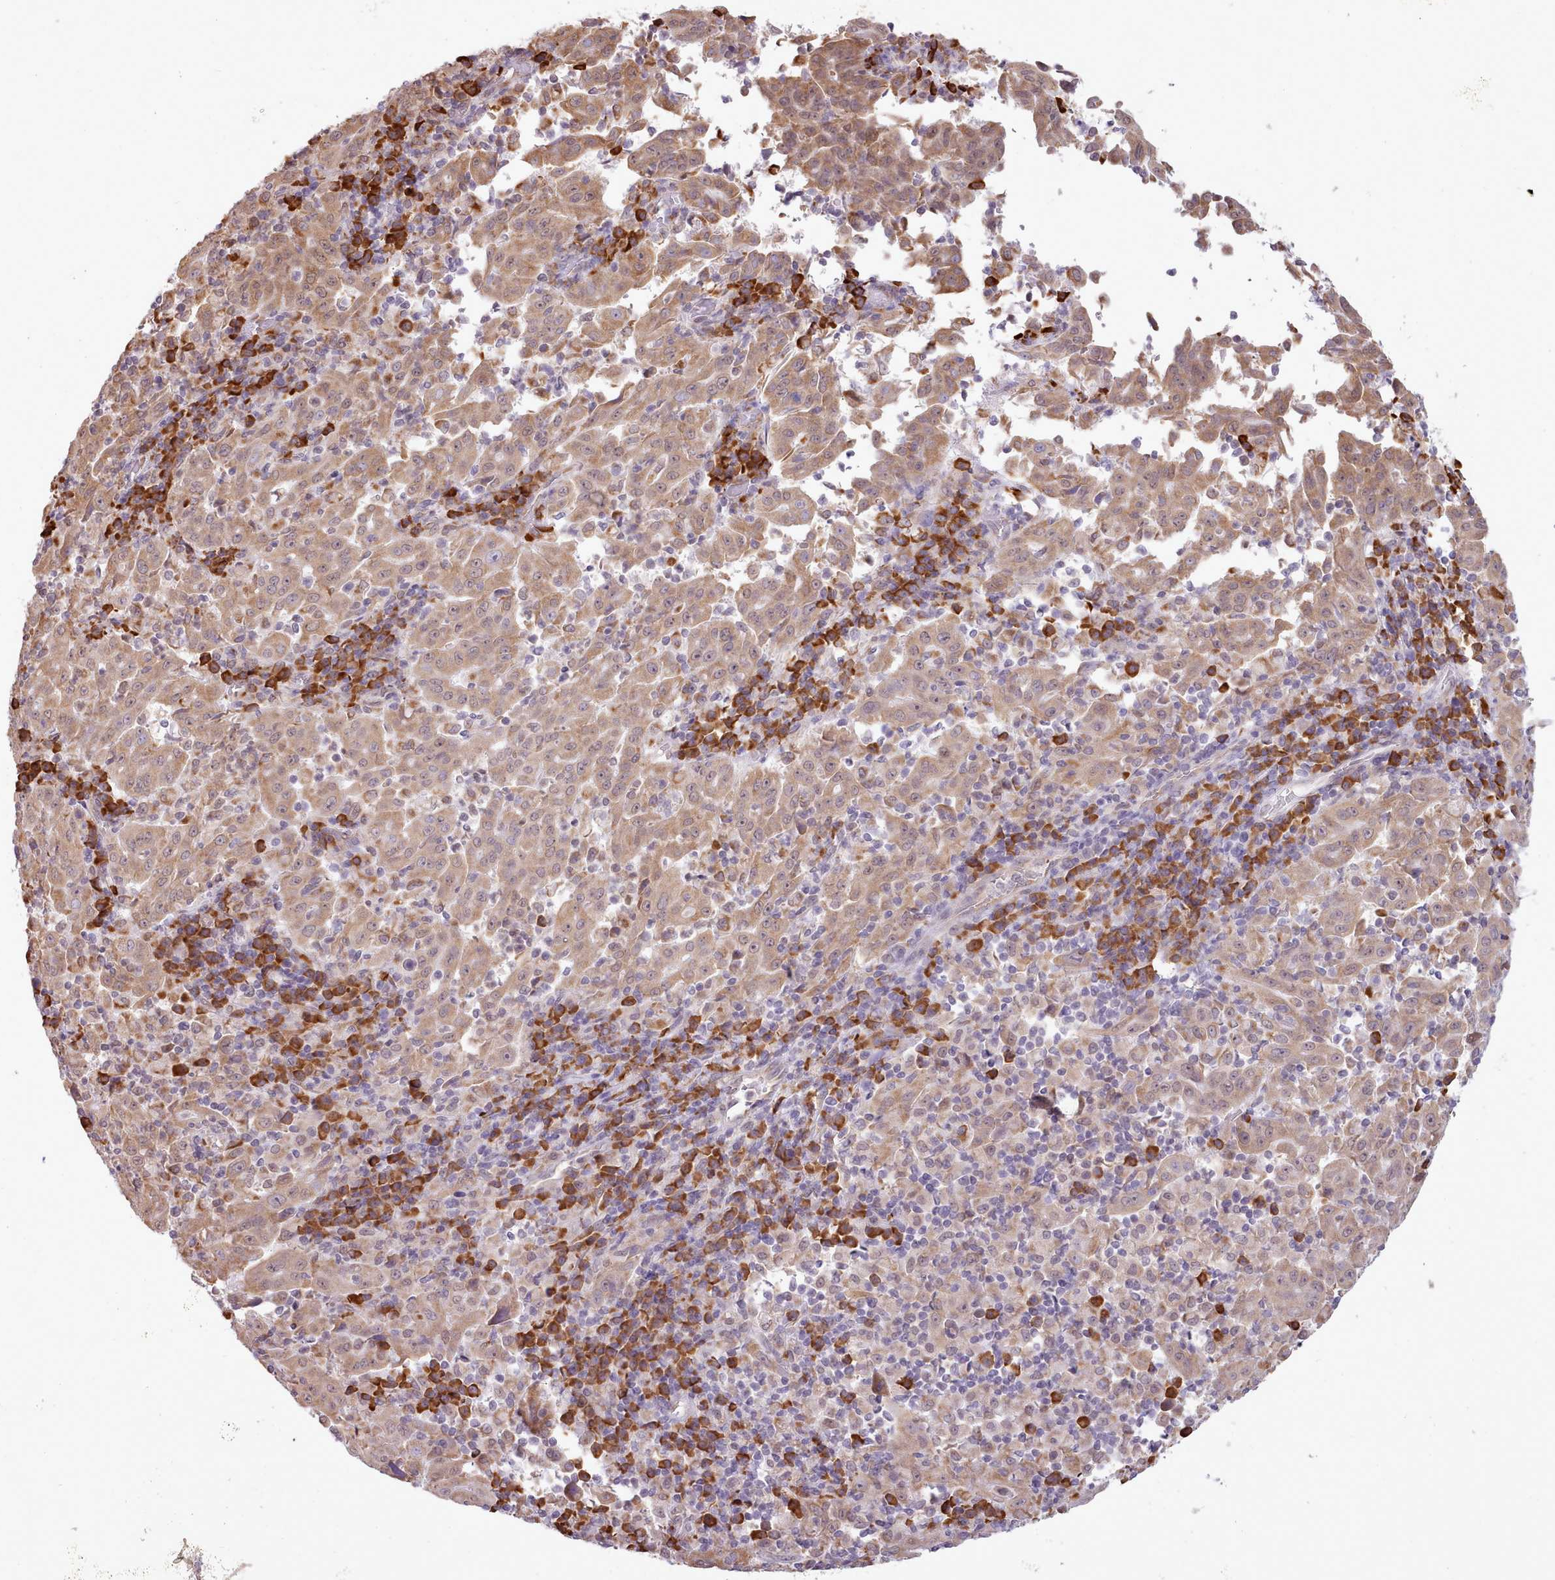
{"staining": {"intensity": "moderate", "quantity": ">75%", "location": "cytoplasmic/membranous,nuclear"}, "tissue": "pancreatic cancer", "cell_type": "Tumor cells", "image_type": "cancer", "snomed": [{"axis": "morphology", "description": "Adenocarcinoma, NOS"}, {"axis": "topography", "description": "Pancreas"}], "caption": "The micrograph reveals staining of pancreatic cancer (adenocarcinoma), revealing moderate cytoplasmic/membranous and nuclear protein positivity (brown color) within tumor cells.", "gene": "SEC61B", "patient": {"sex": "male", "age": 63}}